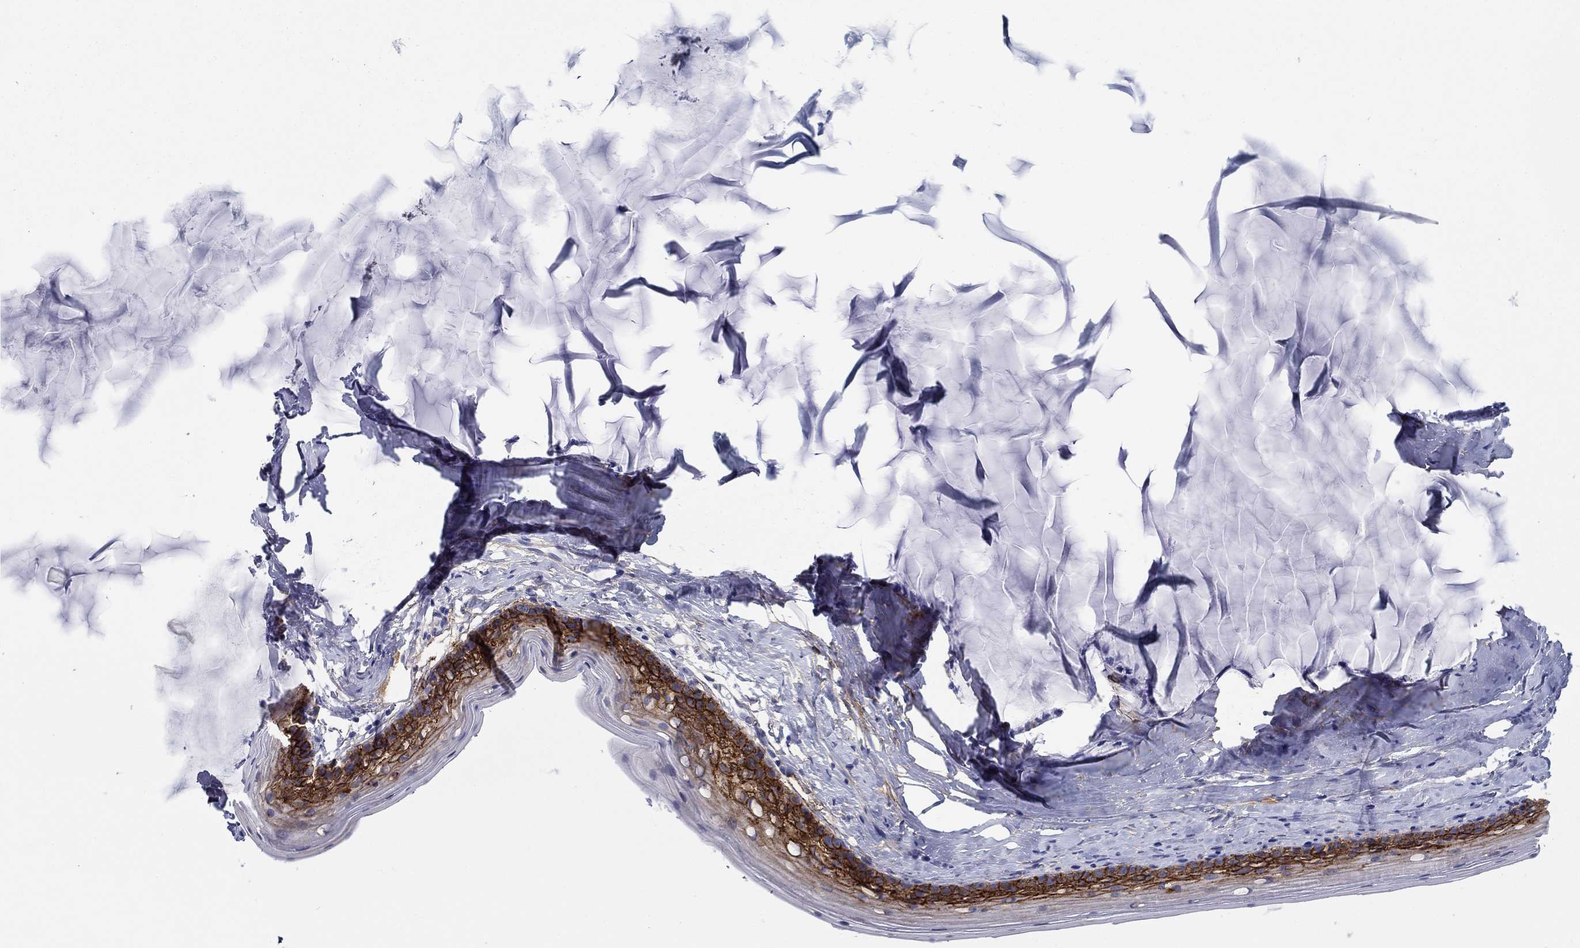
{"staining": {"intensity": "negative", "quantity": "none", "location": "none"}, "tissue": "cervix", "cell_type": "Glandular cells", "image_type": "normal", "snomed": [{"axis": "morphology", "description": "Normal tissue, NOS"}, {"axis": "topography", "description": "Cervix"}], "caption": "Immunohistochemistry histopathology image of unremarkable human cervix stained for a protein (brown), which demonstrates no positivity in glandular cells.", "gene": "GPC1", "patient": {"sex": "female", "age": 40}}